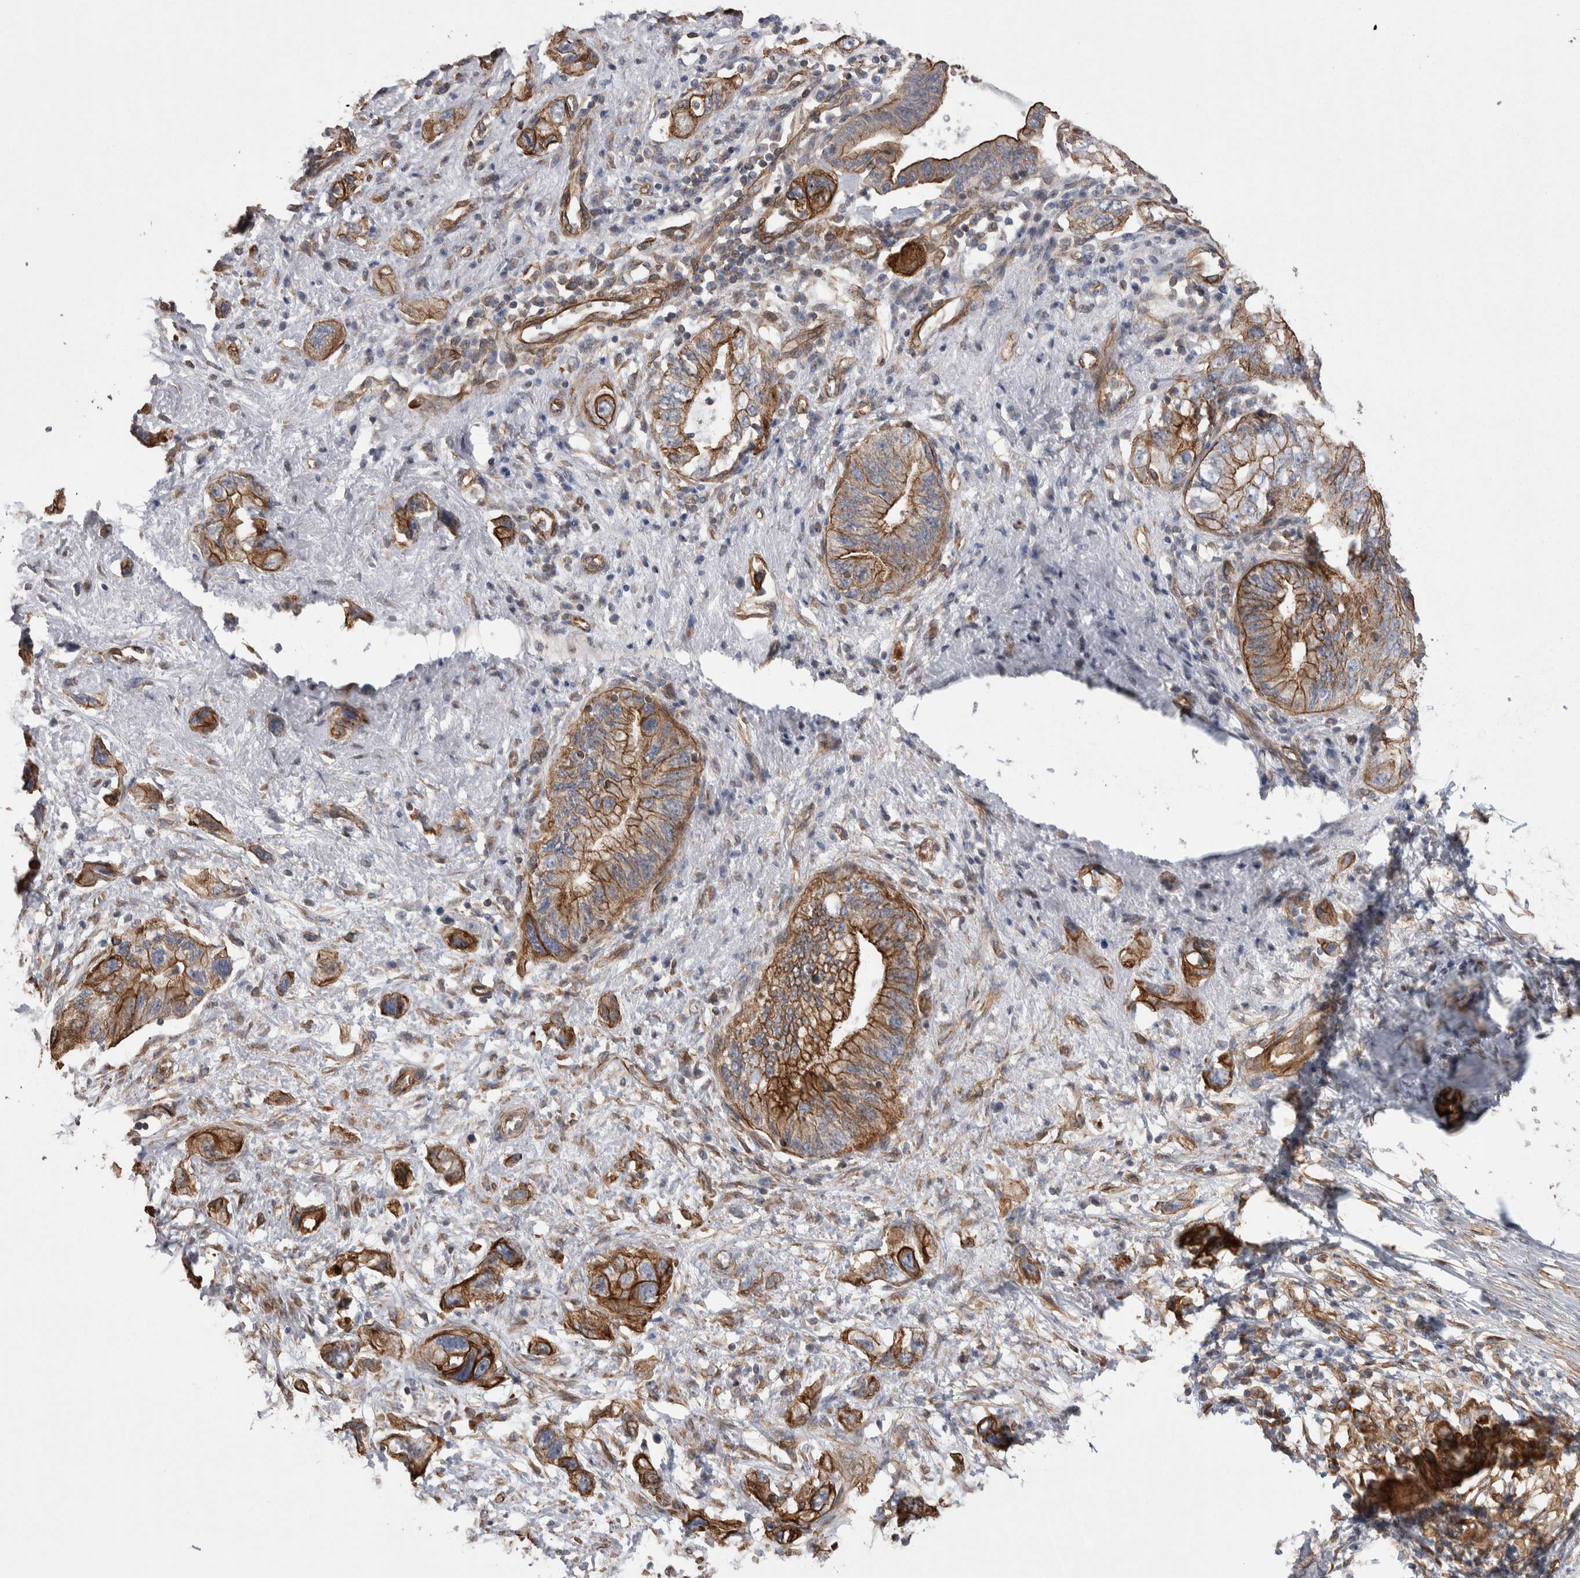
{"staining": {"intensity": "strong", "quantity": ">75%", "location": "cytoplasmic/membranous"}, "tissue": "pancreatic cancer", "cell_type": "Tumor cells", "image_type": "cancer", "snomed": [{"axis": "morphology", "description": "Adenocarcinoma, NOS"}, {"axis": "topography", "description": "Pancreas"}], "caption": "Protein analysis of pancreatic adenocarcinoma tissue displays strong cytoplasmic/membranous positivity in about >75% of tumor cells.", "gene": "KIF12", "patient": {"sex": "female", "age": 73}}